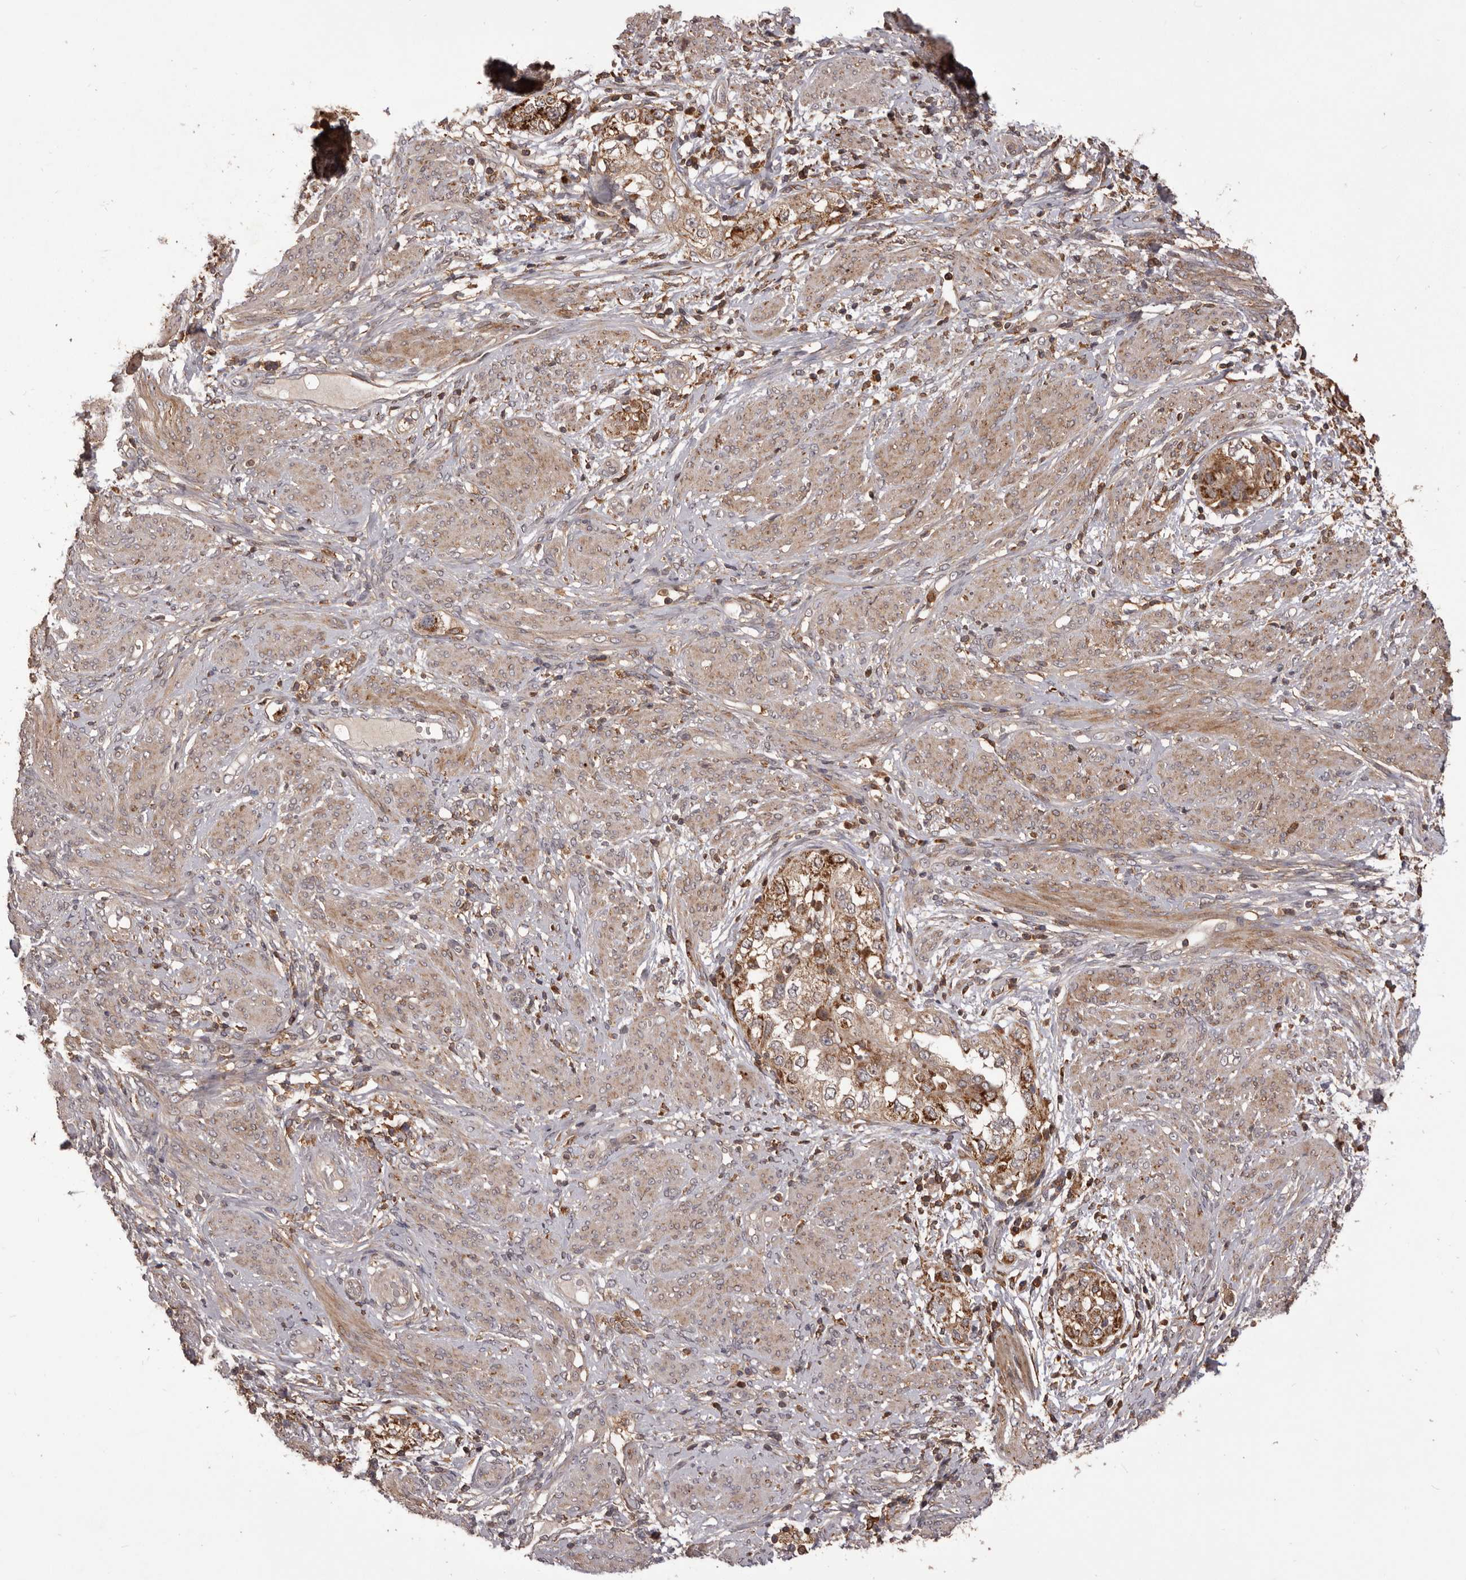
{"staining": {"intensity": "strong", "quantity": ">75%", "location": "cytoplasmic/membranous"}, "tissue": "endometrial cancer", "cell_type": "Tumor cells", "image_type": "cancer", "snomed": [{"axis": "morphology", "description": "Adenocarcinoma, NOS"}, {"axis": "topography", "description": "Endometrium"}], "caption": "The histopathology image exhibits a brown stain indicating the presence of a protein in the cytoplasmic/membranous of tumor cells in adenocarcinoma (endometrial).", "gene": "GLIPR2", "patient": {"sex": "female", "age": 85}}